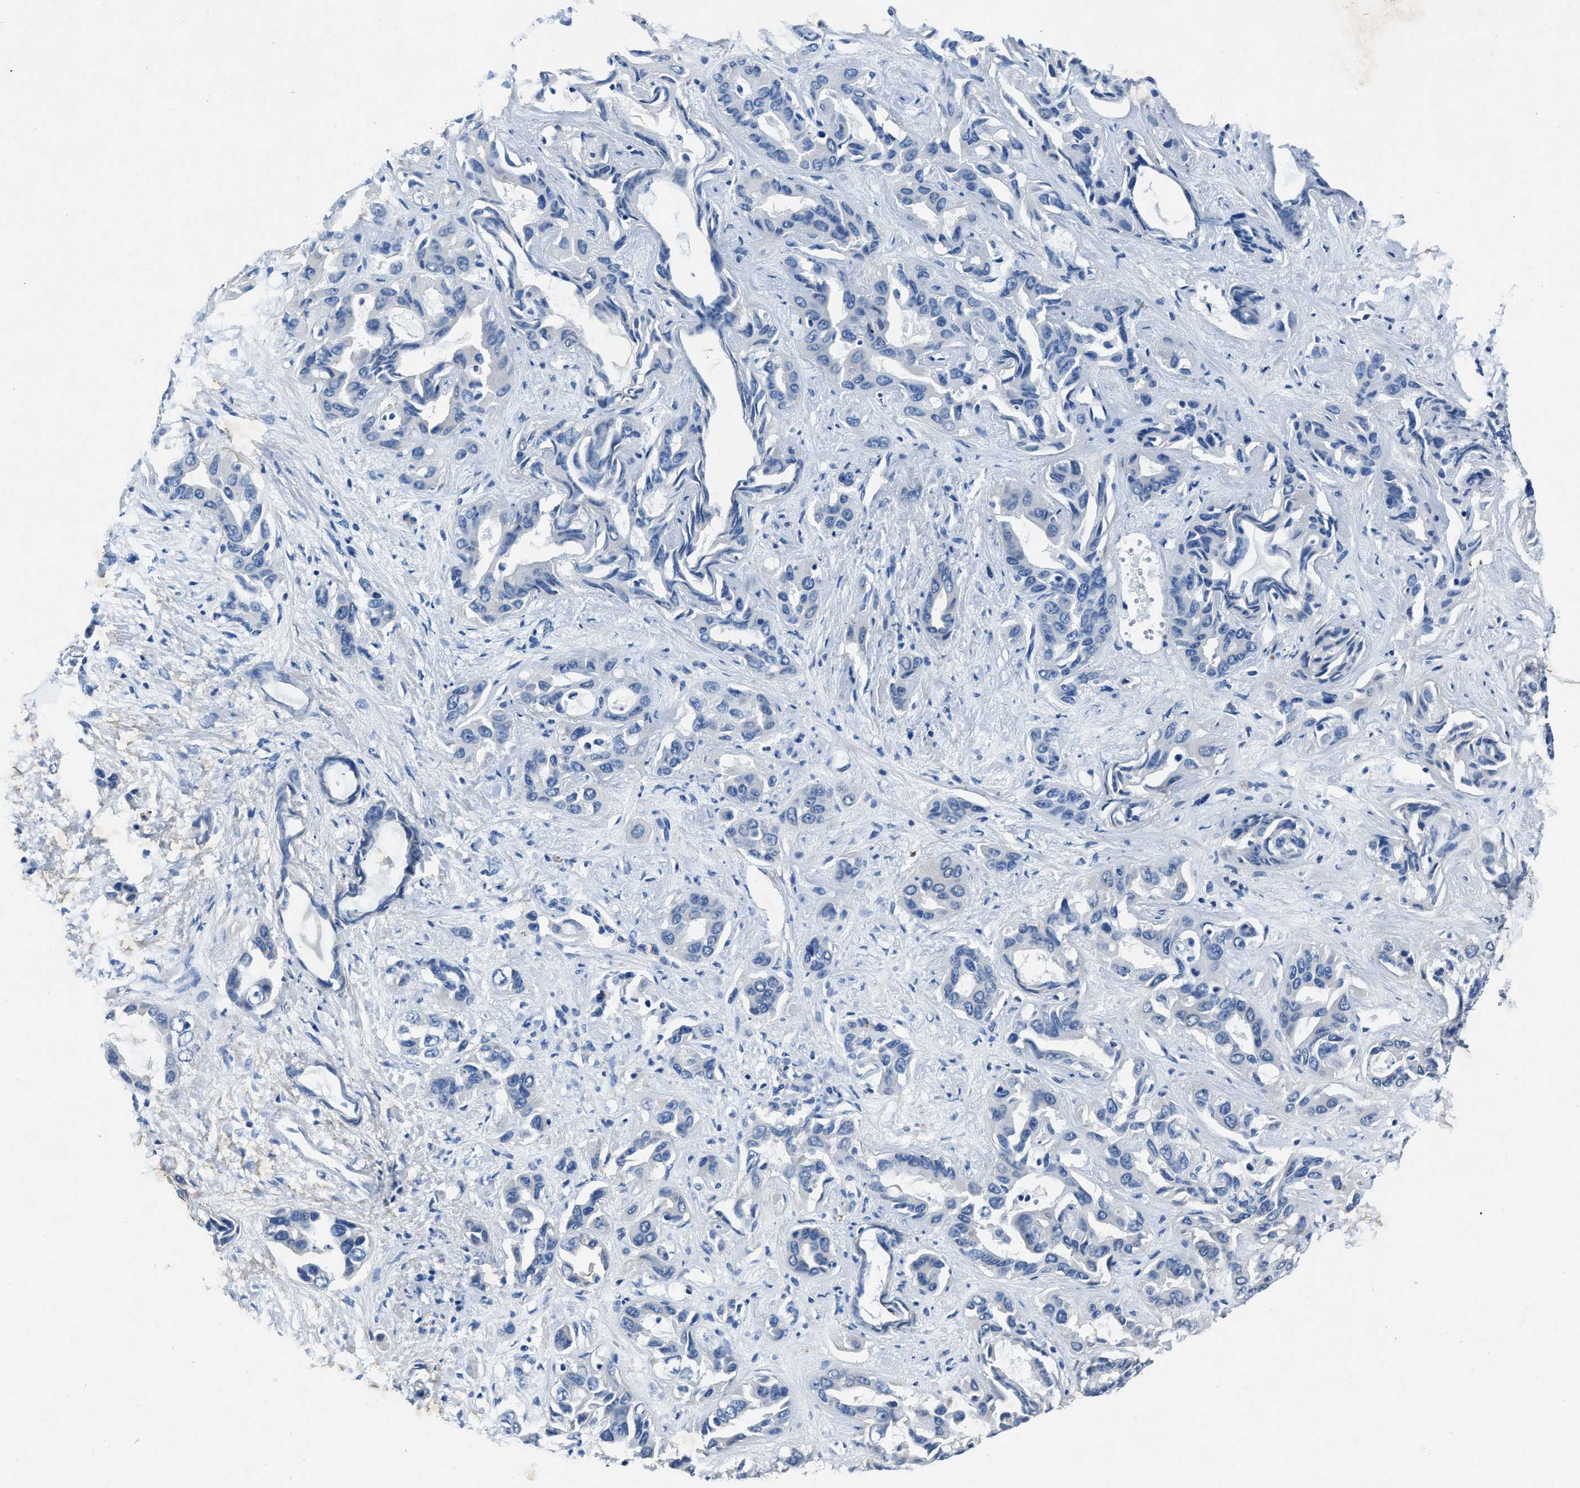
{"staining": {"intensity": "negative", "quantity": "none", "location": "none"}, "tissue": "liver cancer", "cell_type": "Tumor cells", "image_type": "cancer", "snomed": [{"axis": "morphology", "description": "Cholangiocarcinoma"}, {"axis": "topography", "description": "Liver"}], "caption": "There is no significant staining in tumor cells of liver cholangiocarcinoma.", "gene": "NACAD", "patient": {"sex": "female", "age": 52}}